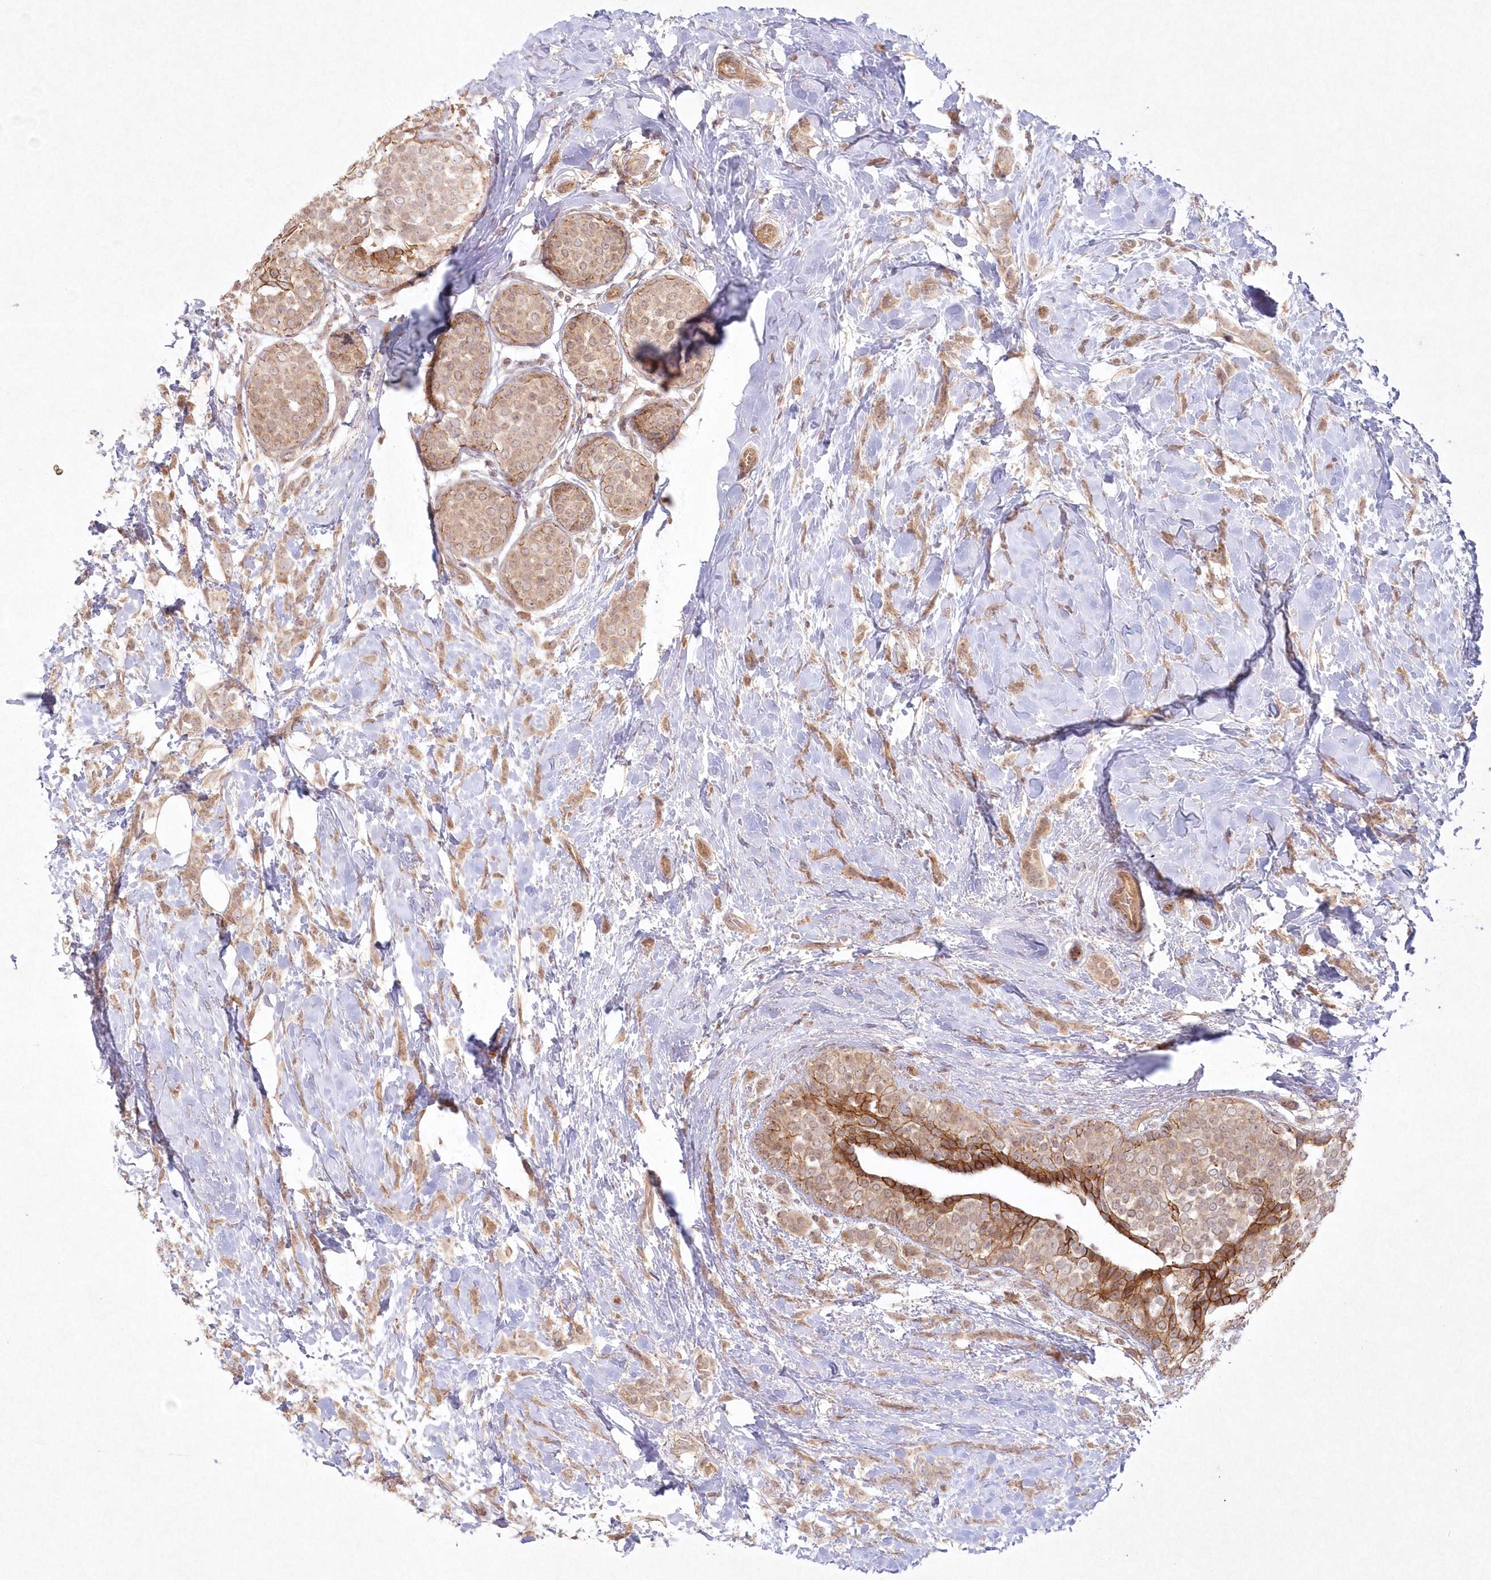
{"staining": {"intensity": "moderate", "quantity": ">75%", "location": "cytoplasmic/membranous"}, "tissue": "breast cancer", "cell_type": "Tumor cells", "image_type": "cancer", "snomed": [{"axis": "morphology", "description": "Lobular carcinoma, in situ"}, {"axis": "morphology", "description": "Lobular carcinoma"}, {"axis": "topography", "description": "Breast"}], "caption": "Immunohistochemical staining of breast cancer exhibits moderate cytoplasmic/membranous protein expression in about >75% of tumor cells.", "gene": "TOGARAM2", "patient": {"sex": "female", "age": 41}}